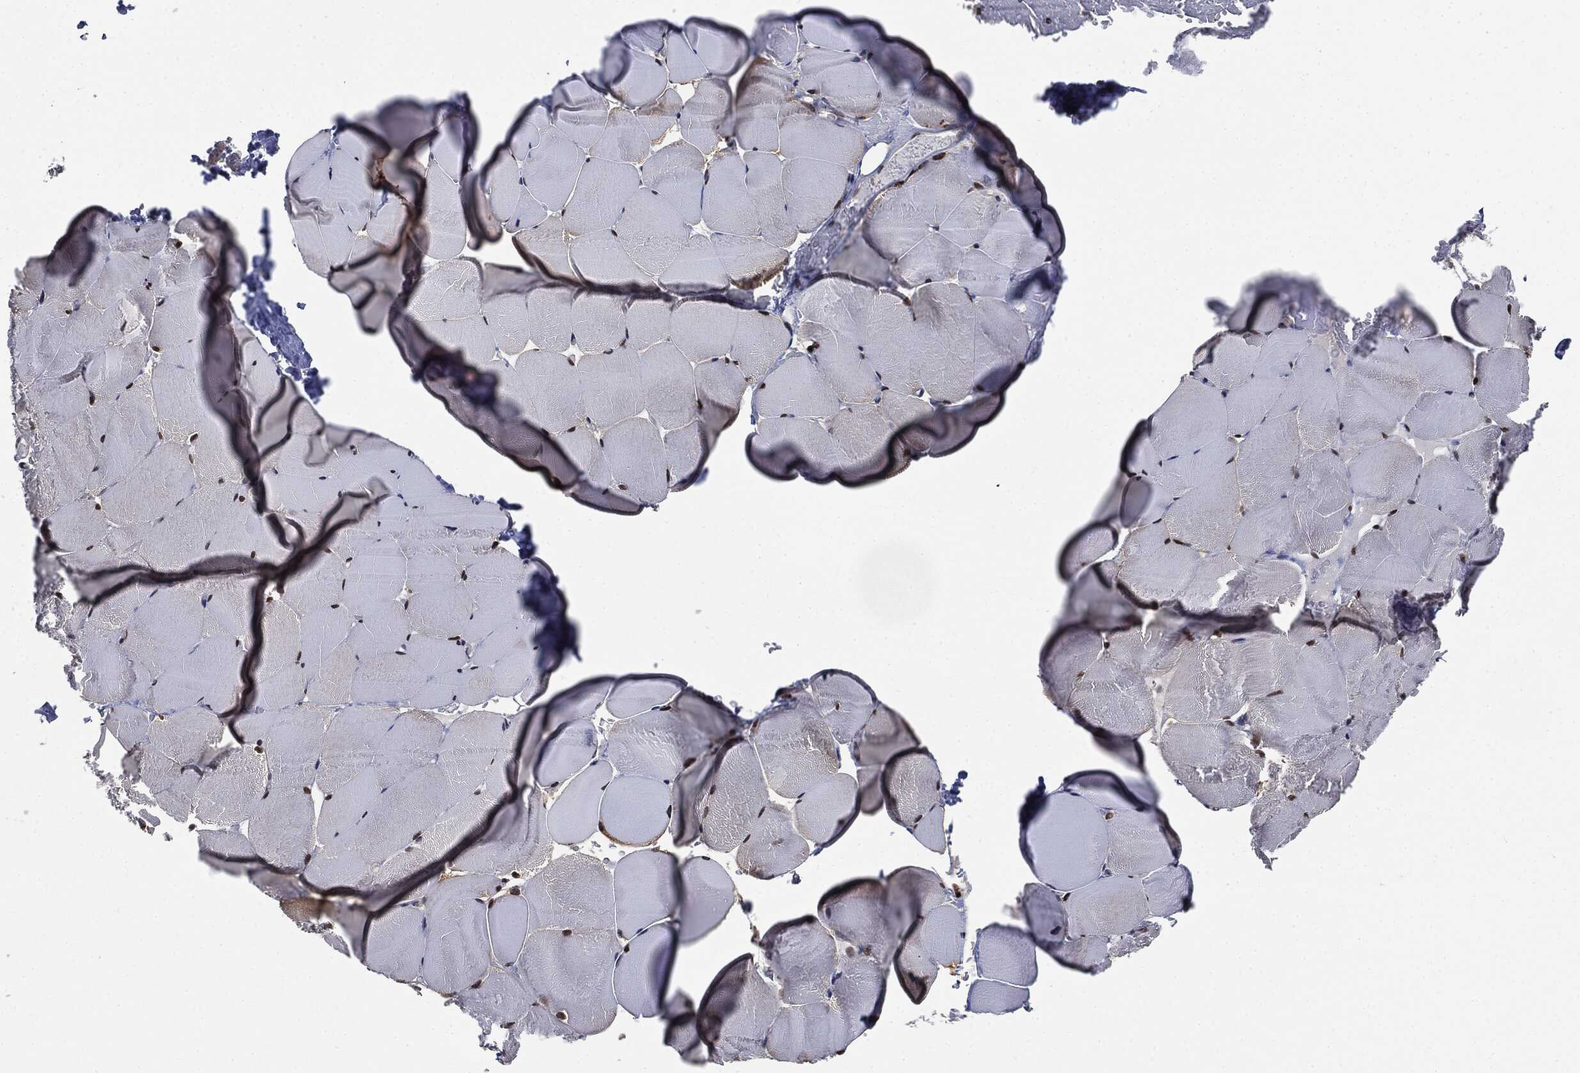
{"staining": {"intensity": "strong", "quantity": "25%-75%", "location": "nuclear"}, "tissue": "skeletal muscle", "cell_type": "Myocytes", "image_type": "normal", "snomed": [{"axis": "morphology", "description": "Normal tissue, NOS"}, {"axis": "topography", "description": "Skeletal muscle"}], "caption": "Benign skeletal muscle was stained to show a protein in brown. There is high levels of strong nuclear staining in about 25%-75% of myocytes.", "gene": "SHLD2", "patient": {"sex": "female", "age": 37}}